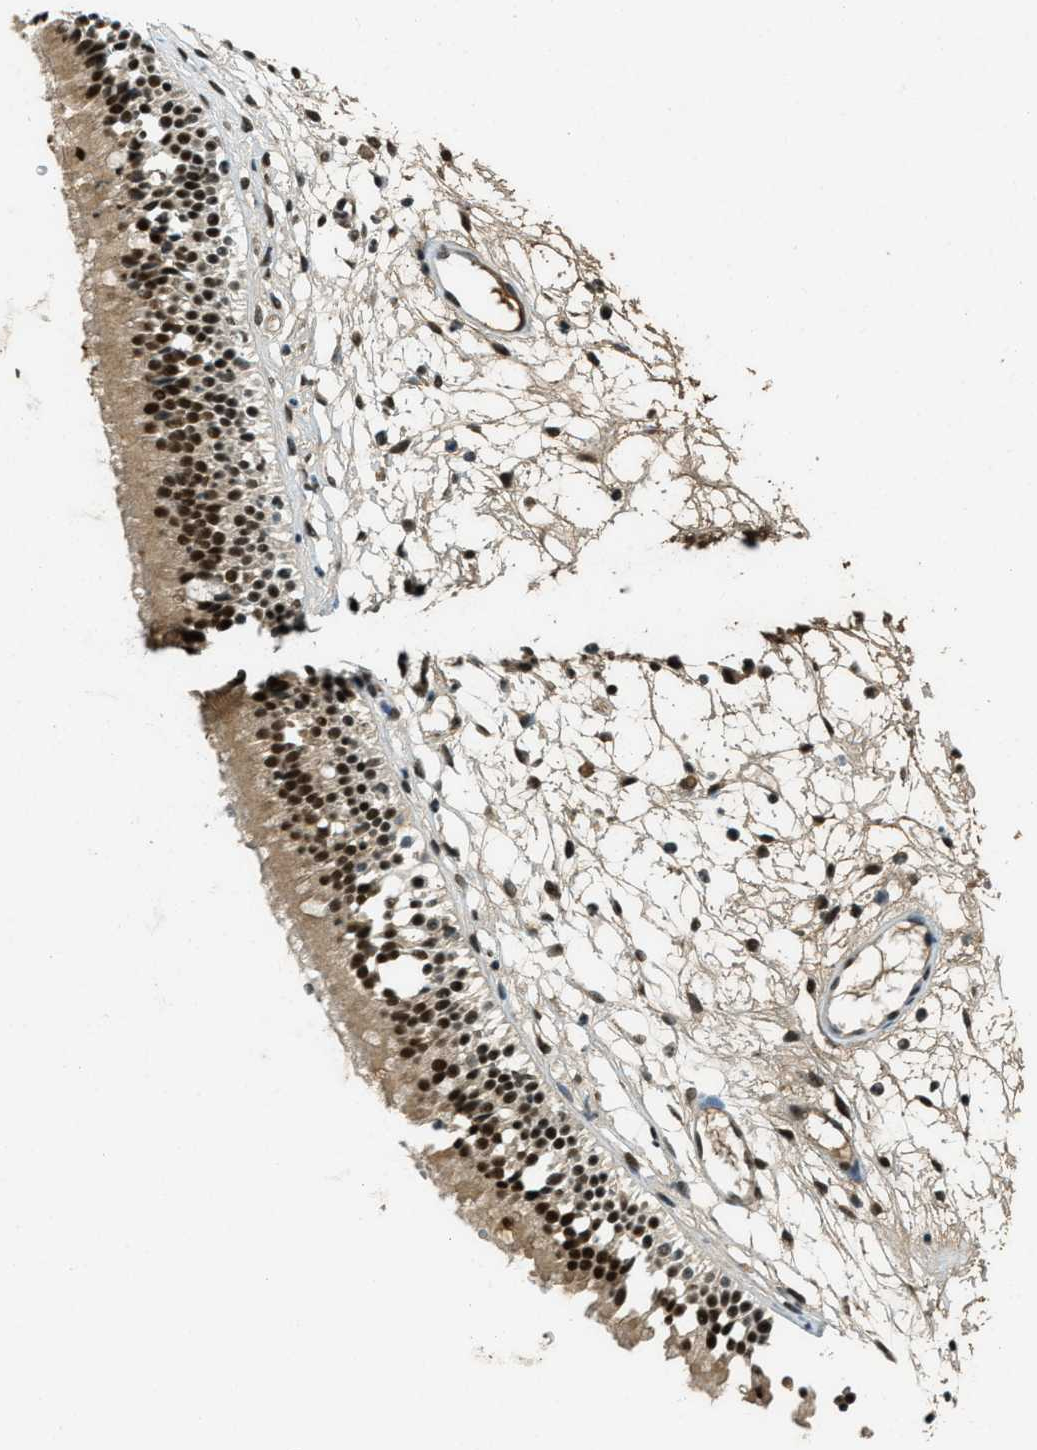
{"staining": {"intensity": "strong", "quantity": ">75%", "location": "cytoplasmic/membranous,nuclear"}, "tissue": "nasopharynx", "cell_type": "Respiratory epithelial cells", "image_type": "normal", "snomed": [{"axis": "morphology", "description": "Normal tissue, NOS"}, {"axis": "topography", "description": "Nasopharynx"}], "caption": "Respiratory epithelial cells display strong cytoplasmic/membranous,nuclear positivity in approximately >75% of cells in normal nasopharynx.", "gene": "ZNF148", "patient": {"sex": "female", "age": 54}}